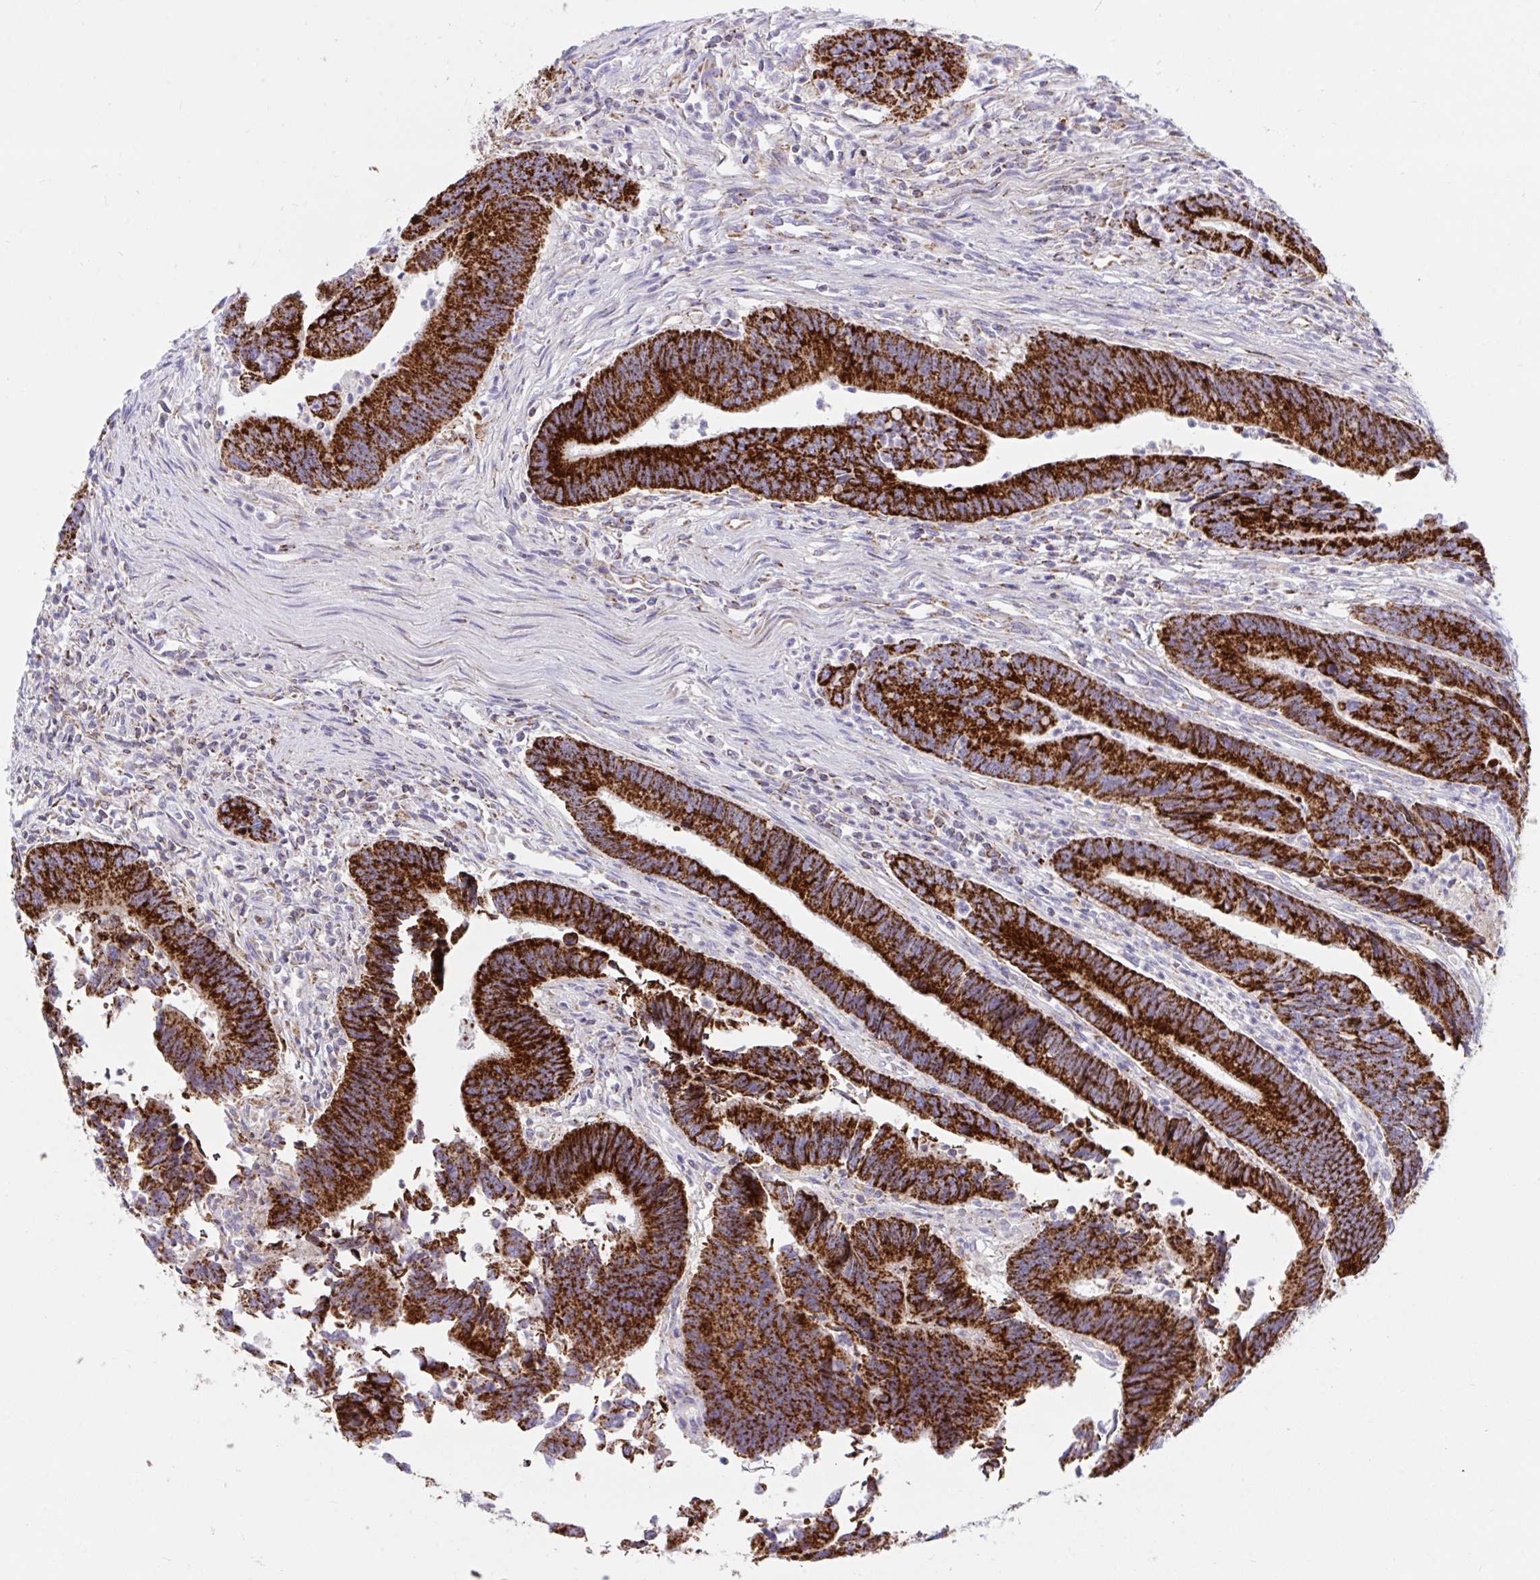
{"staining": {"intensity": "strong", "quantity": ">75%", "location": "cytoplasmic/membranous"}, "tissue": "colorectal cancer", "cell_type": "Tumor cells", "image_type": "cancer", "snomed": [{"axis": "morphology", "description": "Adenocarcinoma, NOS"}, {"axis": "topography", "description": "Colon"}], "caption": "Immunohistochemical staining of colorectal adenocarcinoma exhibits high levels of strong cytoplasmic/membranous protein staining in about >75% of tumor cells.", "gene": "HSPE1", "patient": {"sex": "female", "age": 67}}